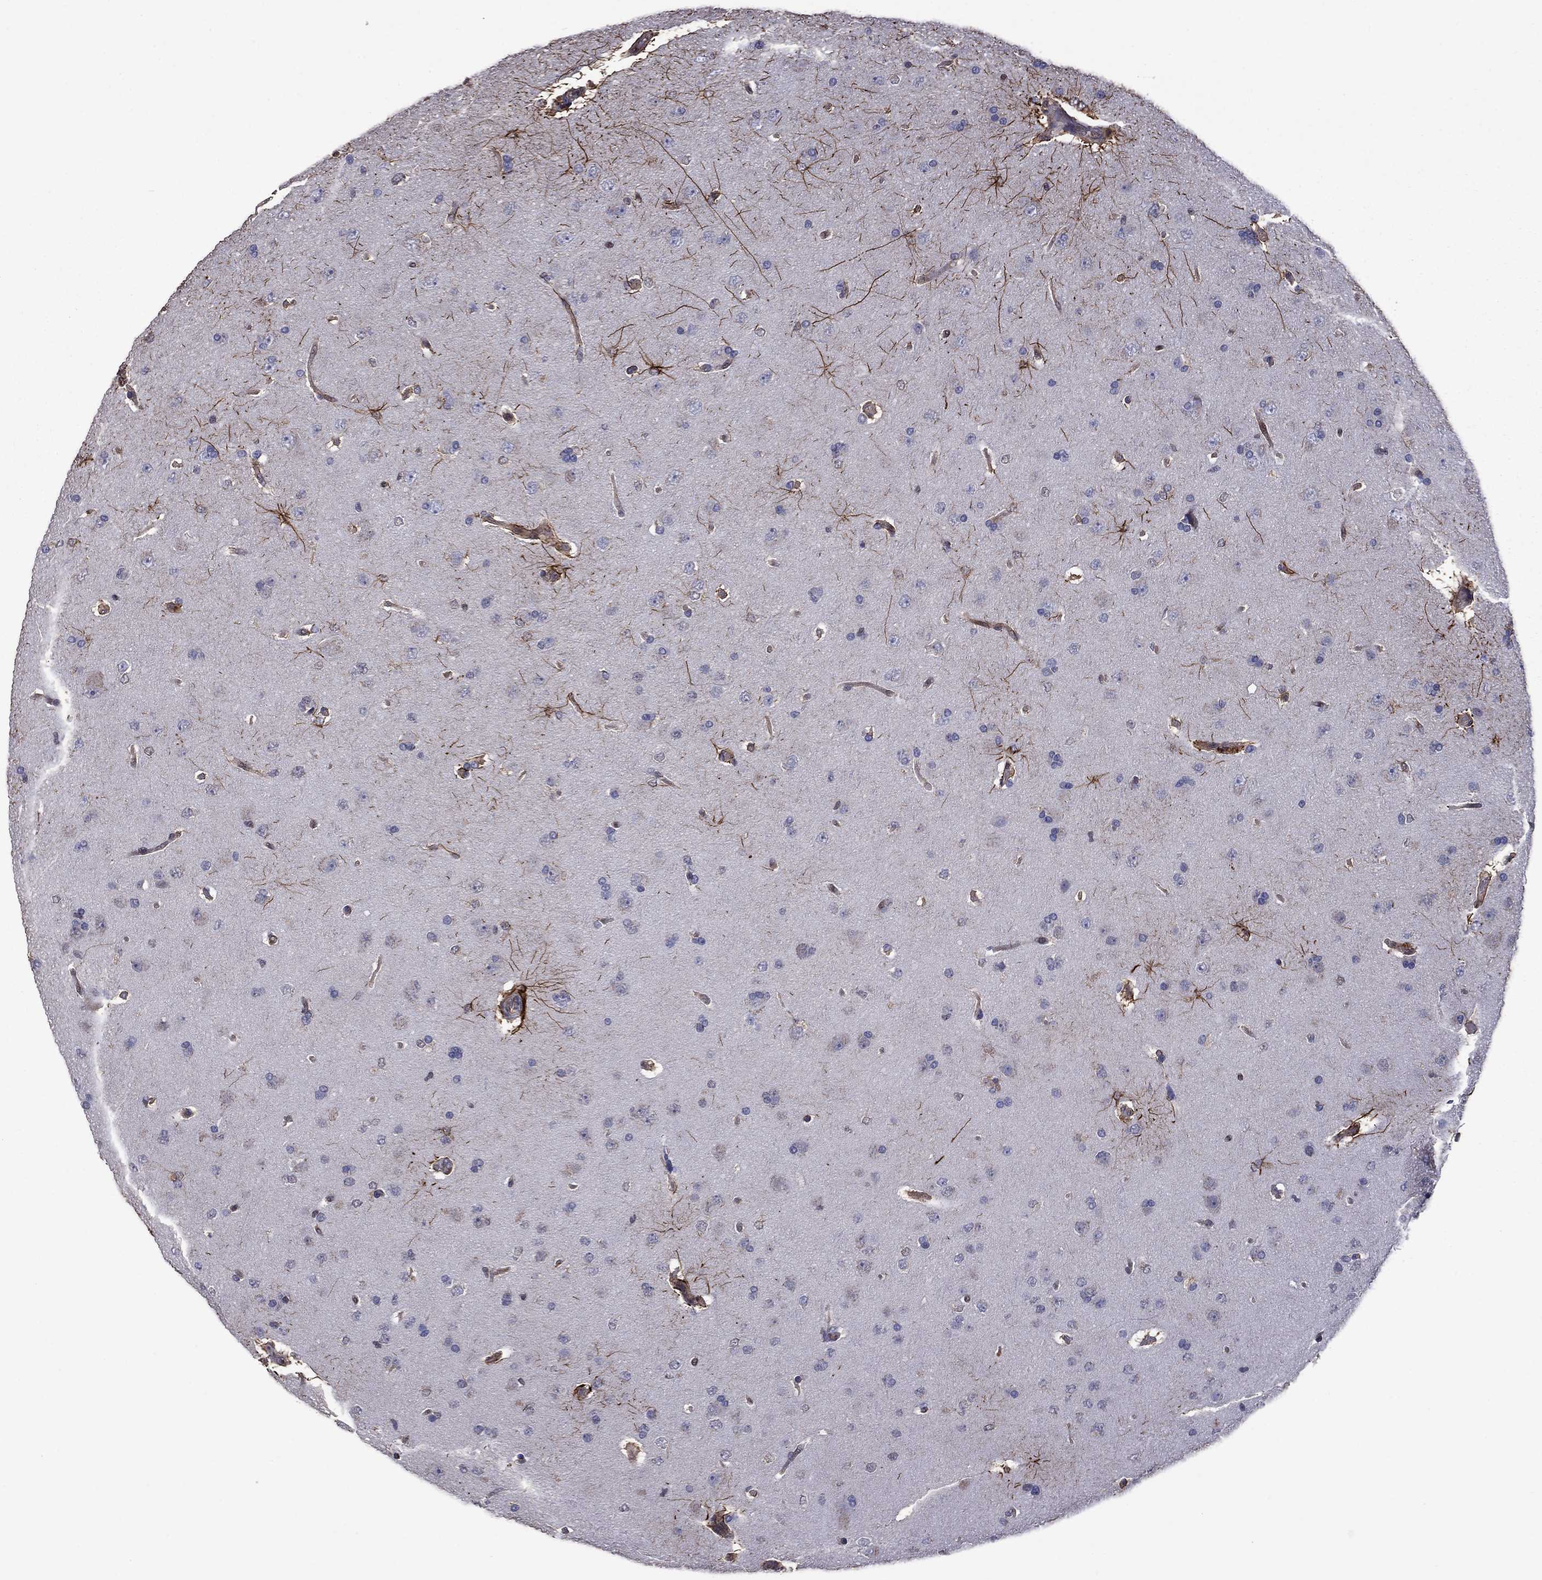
{"staining": {"intensity": "negative", "quantity": "none", "location": "none"}, "tissue": "glioma", "cell_type": "Tumor cells", "image_type": "cancer", "snomed": [{"axis": "morphology", "description": "Glioma, malignant, NOS"}, {"axis": "topography", "description": "Cerebral cortex"}], "caption": "High power microscopy photomicrograph of an IHC photomicrograph of glioma (malignant), revealing no significant staining in tumor cells. (DAB (3,3'-diaminobenzidine) immunohistochemistry, high magnification).", "gene": "APPBP2", "patient": {"sex": "male", "age": 58}}